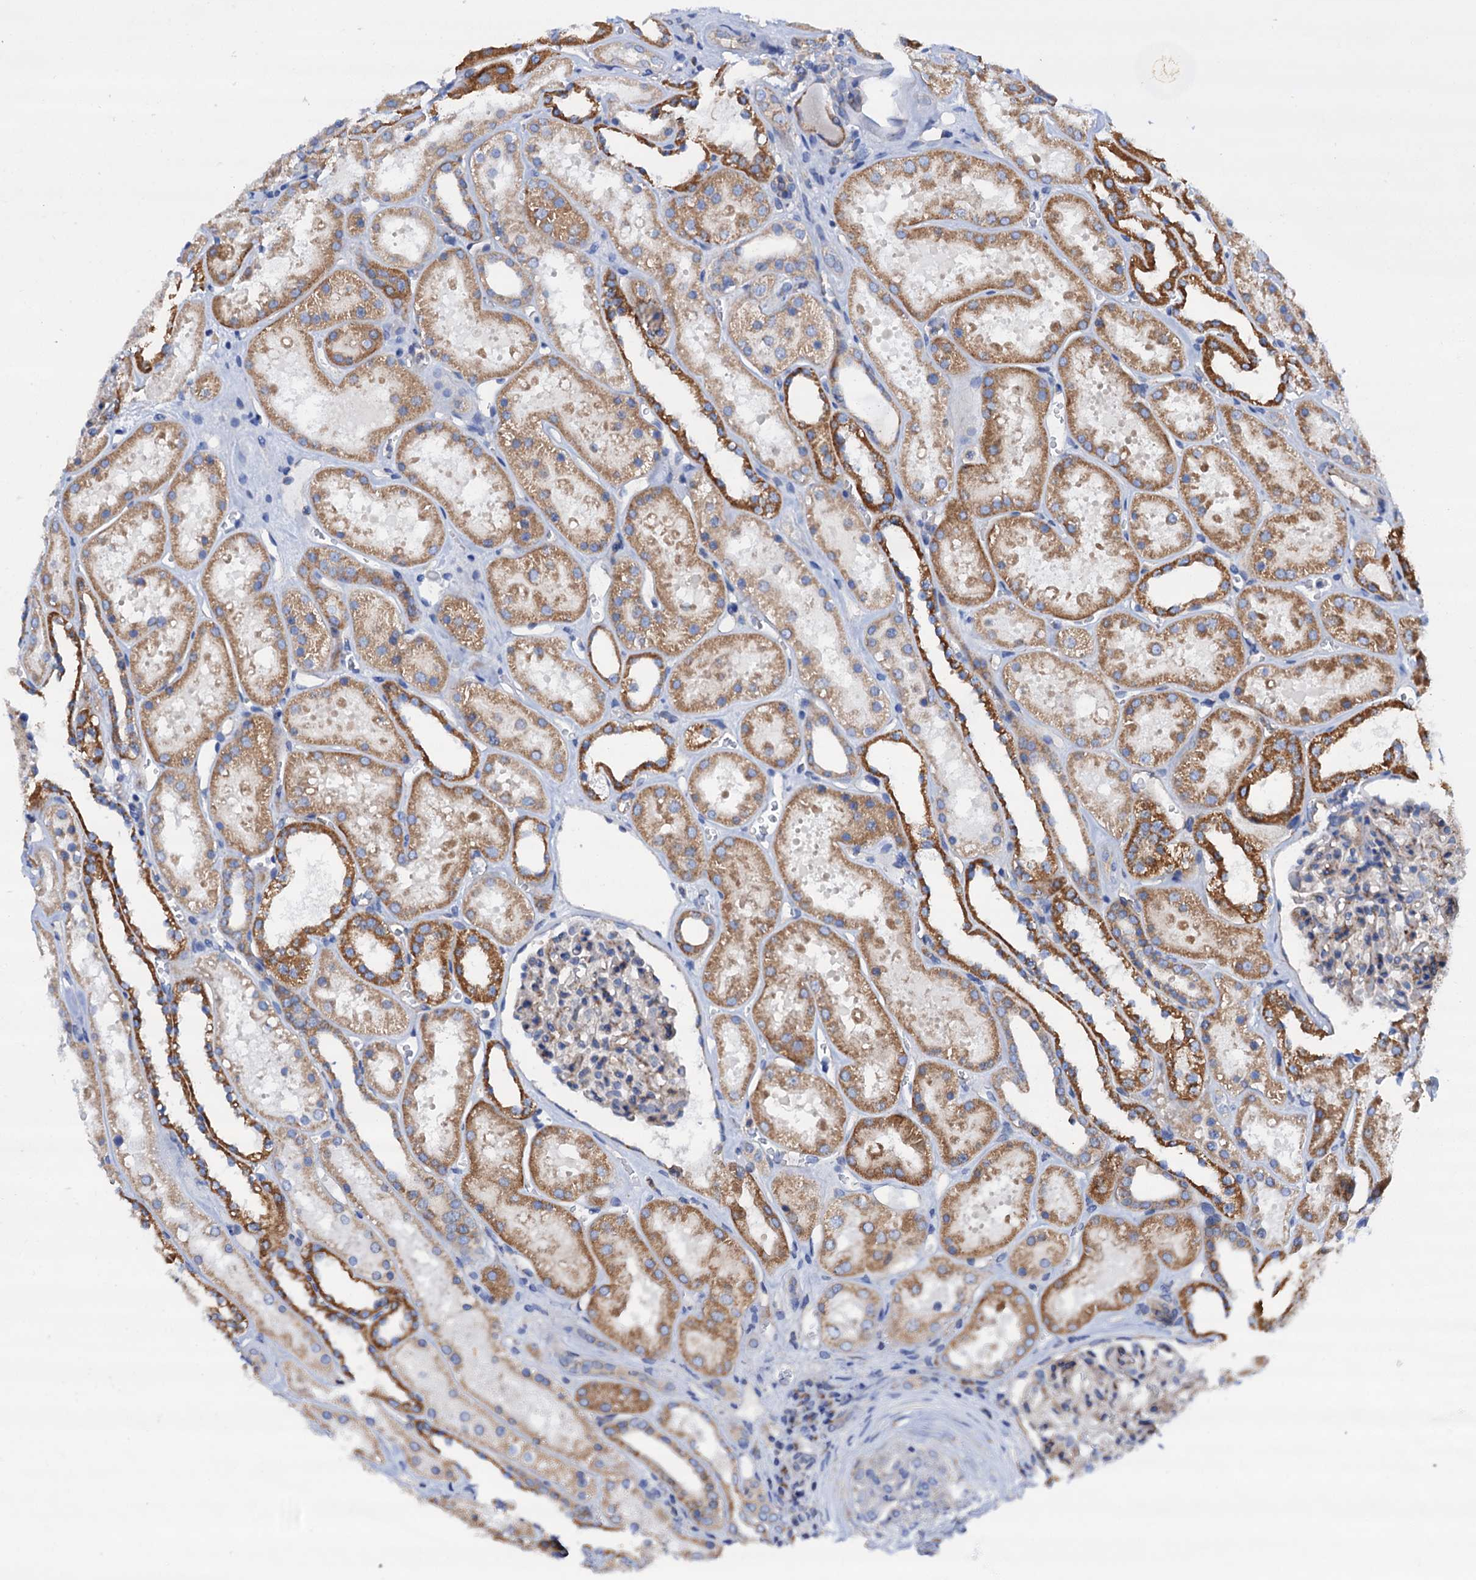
{"staining": {"intensity": "weak", "quantity": "<25%", "location": "cytoplasmic/membranous"}, "tissue": "kidney", "cell_type": "Cells in glomeruli", "image_type": "normal", "snomed": [{"axis": "morphology", "description": "Normal tissue, NOS"}, {"axis": "topography", "description": "Kidney"}], "caption": "An immunohistochemistry (IHC) image of normal kidney is shown. There is no staining in cells in glomeruli of kidney. The staining is performed using DAB brown chromogen with nuclei counter-stained in using hematoxylin.", "gene": "RASSF9", "patient": {"sex": "female", "age": 41}}